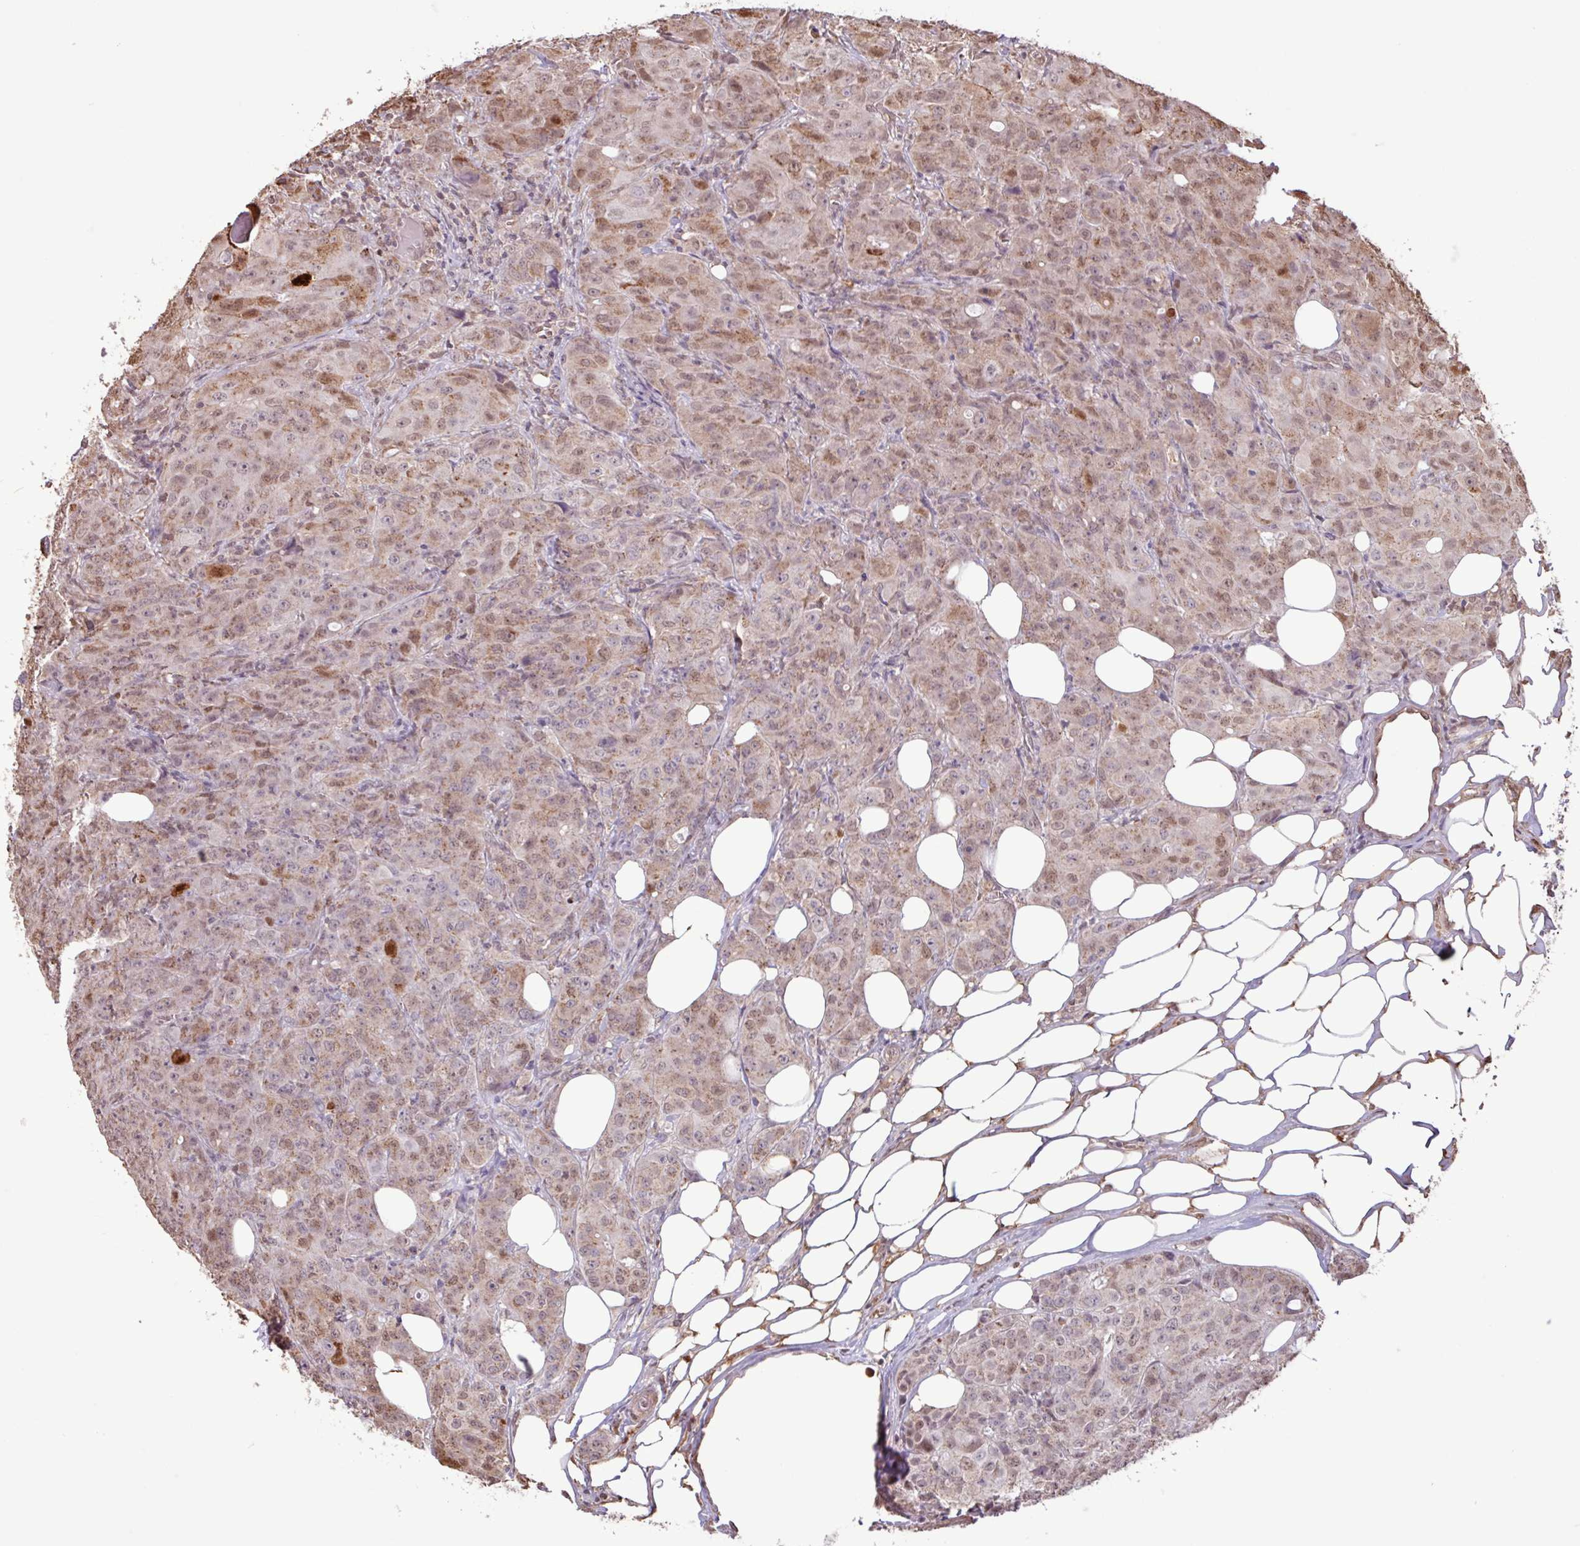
{"staining": {"intensity": "weak", "quantity": "25%-75%", "location": "cytoplasmic/membranous,nuclear"}, "tissue": "breast cancer", "cell_type": "Tumor cells", "image_type": "cancer", "snomed": [{"axis": "morphology", "description": "Duct carcinoma"}, {"axis": "topography", "description": "Breast"}], "caption": "Protein expression analysis of human breast cancer reveals weak cytoplasmic/membranous and nuclear expression in about 25%-75% of tumor cells.", "gene": "CHST11", "patient": {"sex": "female", "age": 43}}